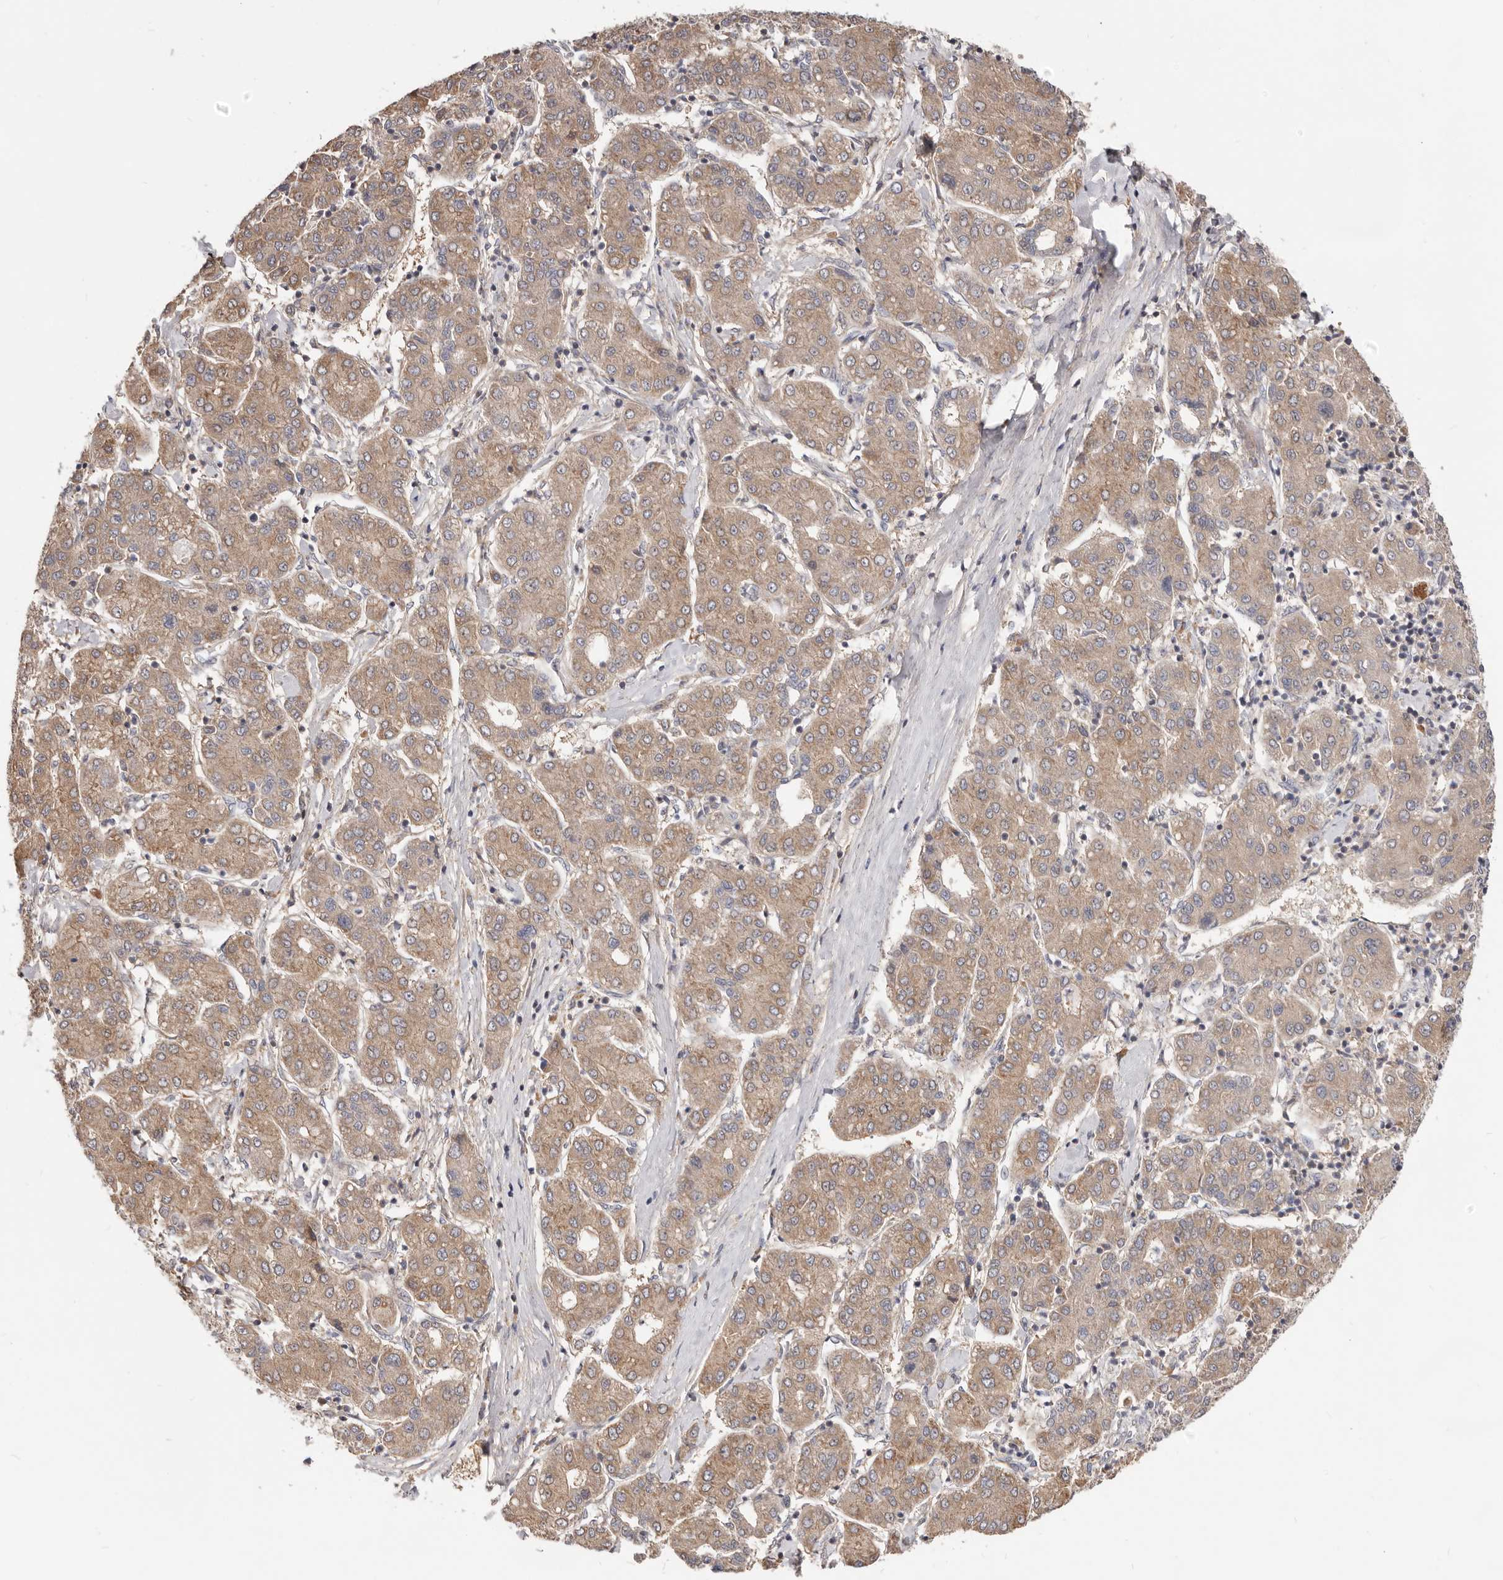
{"staining": {"intensity": "moderate", "quantity": ">75%", "location": "cytoplasmic/membranous"}, "tissue": "liver cancer", "cell_type": "Tumor cells", "image_type": "cancer", "snomed": [{"axis": "morphology", "description": "Carcinoma, Hepatocellular, NOS"}, {"axis": "topography", "description": "Liver"}], "caption": "IHC image of liver hepatocellular carcinoma stained for a protein (brown), which demonstrates medium levels of moderate cytoplasmic/membranous staining in approximately >75% of tumor cells.", "gene": "LRP6", "patient": {"sex": "male", "age": 65}}